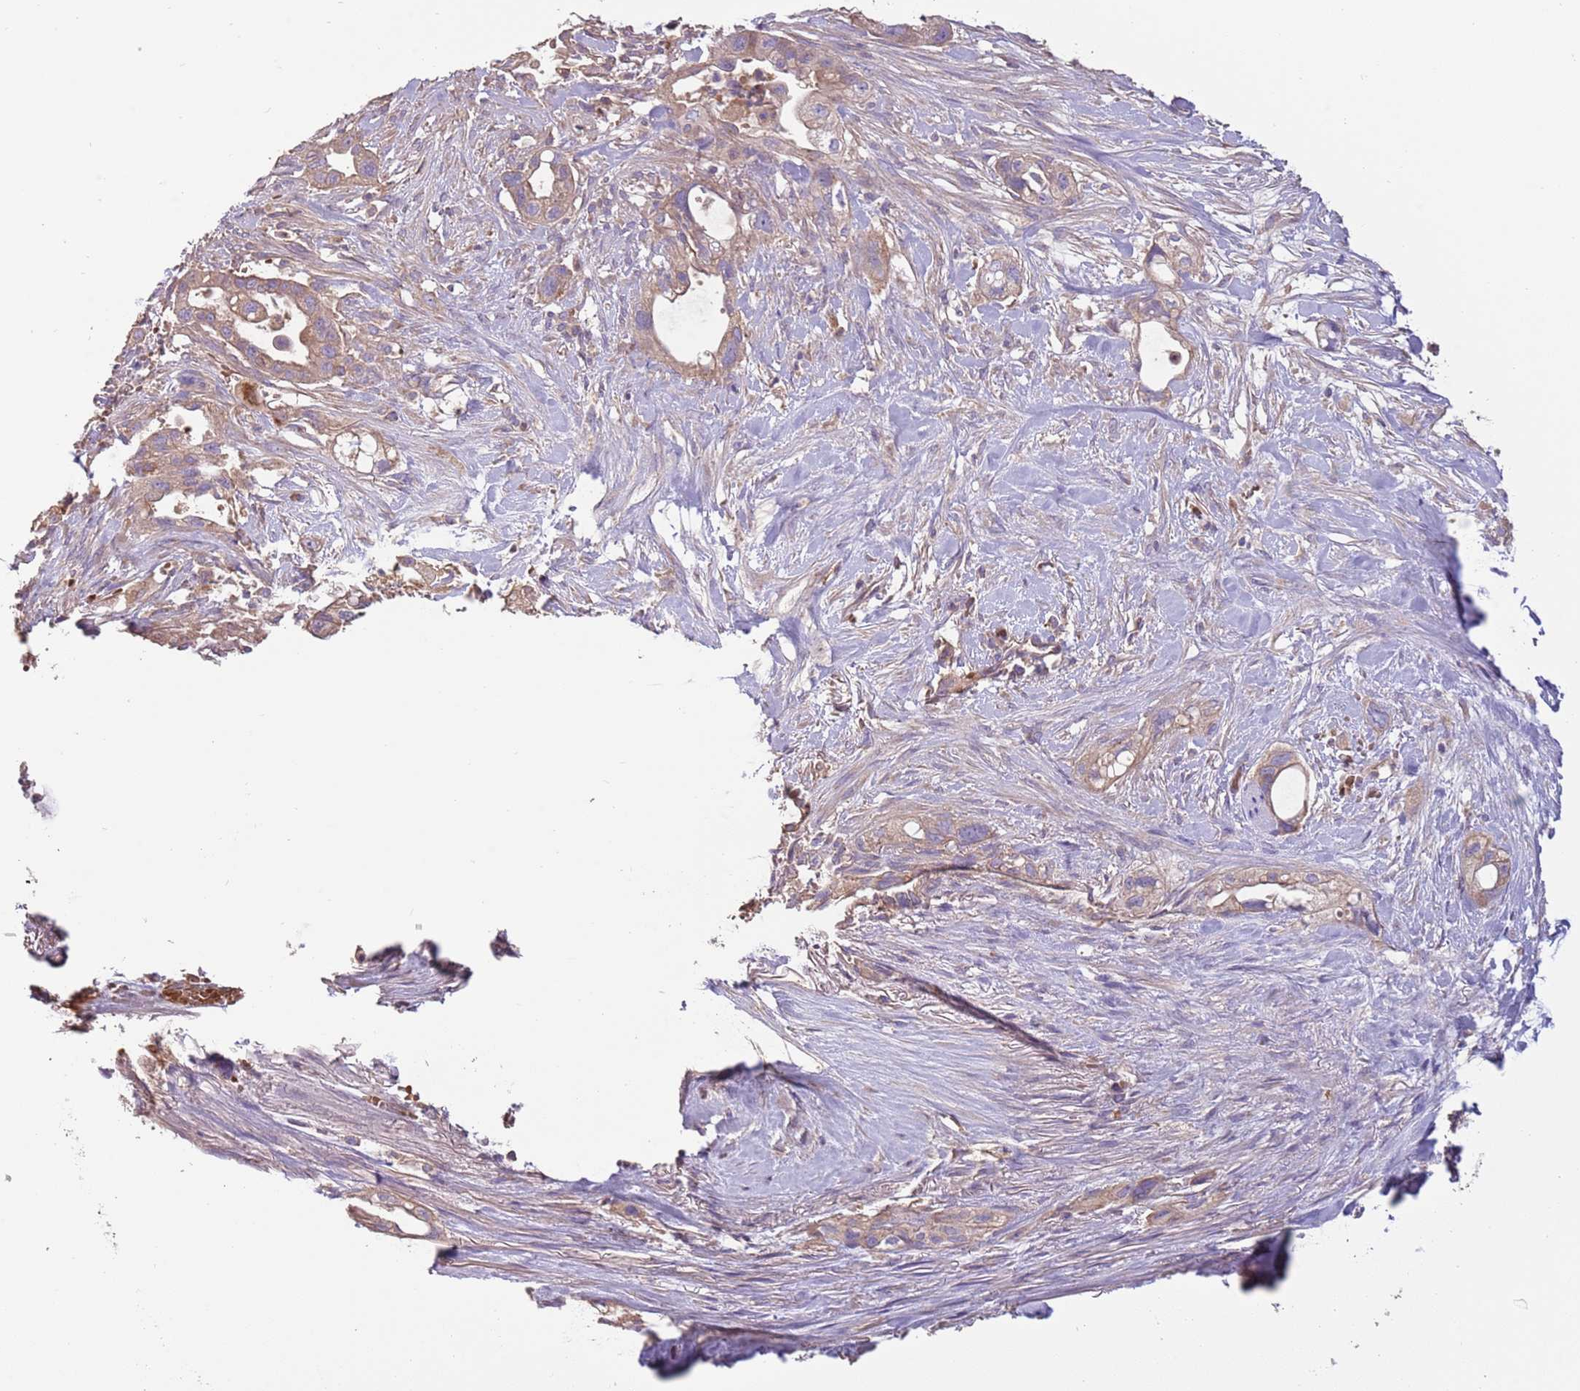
{"staining": {"intensity": "weak", "quantity": ">75%", "location": "cytoplasmic/membranous"}, "tissue": "pancreatic cancer", "cell_type": "Tumor cells", "image_type": "cancer", "snomed": [{"axis": "morphology", "description": "Adenocarcinoma, NOS"}, {"axis": "topography", "description": "Pancreas"}], "caption": "High-magnification brightfield microscopy of pancreatic cancer stained with DAB (brown) and counterstained with hematoxylin (blue). tumor cells exhibit weak cytoplasmic/membranous positivity is seen in approximately>75% of cells.", "gene": "TRMO", "patient": {"sex": "male", "age": 44}}